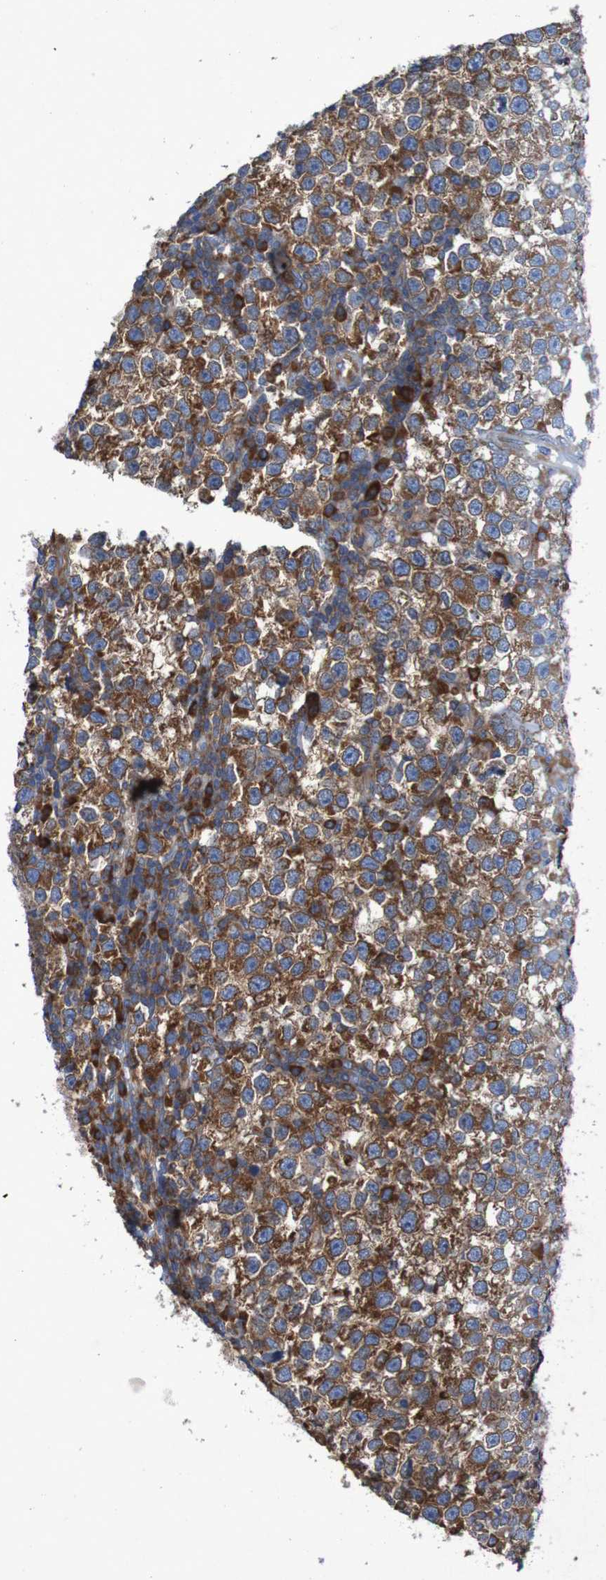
{"staining": {"intensity": "strong", "quantity": ">75%", "location": "cytoplasmic/membranous"}, "tissue": "testis cancer", "cell_type": "Tumor cells", "image_type": "cancer", "snomed": [{"axis": "morphology", "description": "Seminoma, NOS"}, {"axis": "topography", "description": "Testis"}], "caption": "Testis cancer (seminoma) was stained to show a protein in brown. There is high levels of strong cytoplasmic/membranous staining in approximately >75% of tumor cells. Nuclei are stained in blue.", "gene": "RPL10", "patient": {"sex": "male", "age": 43}}